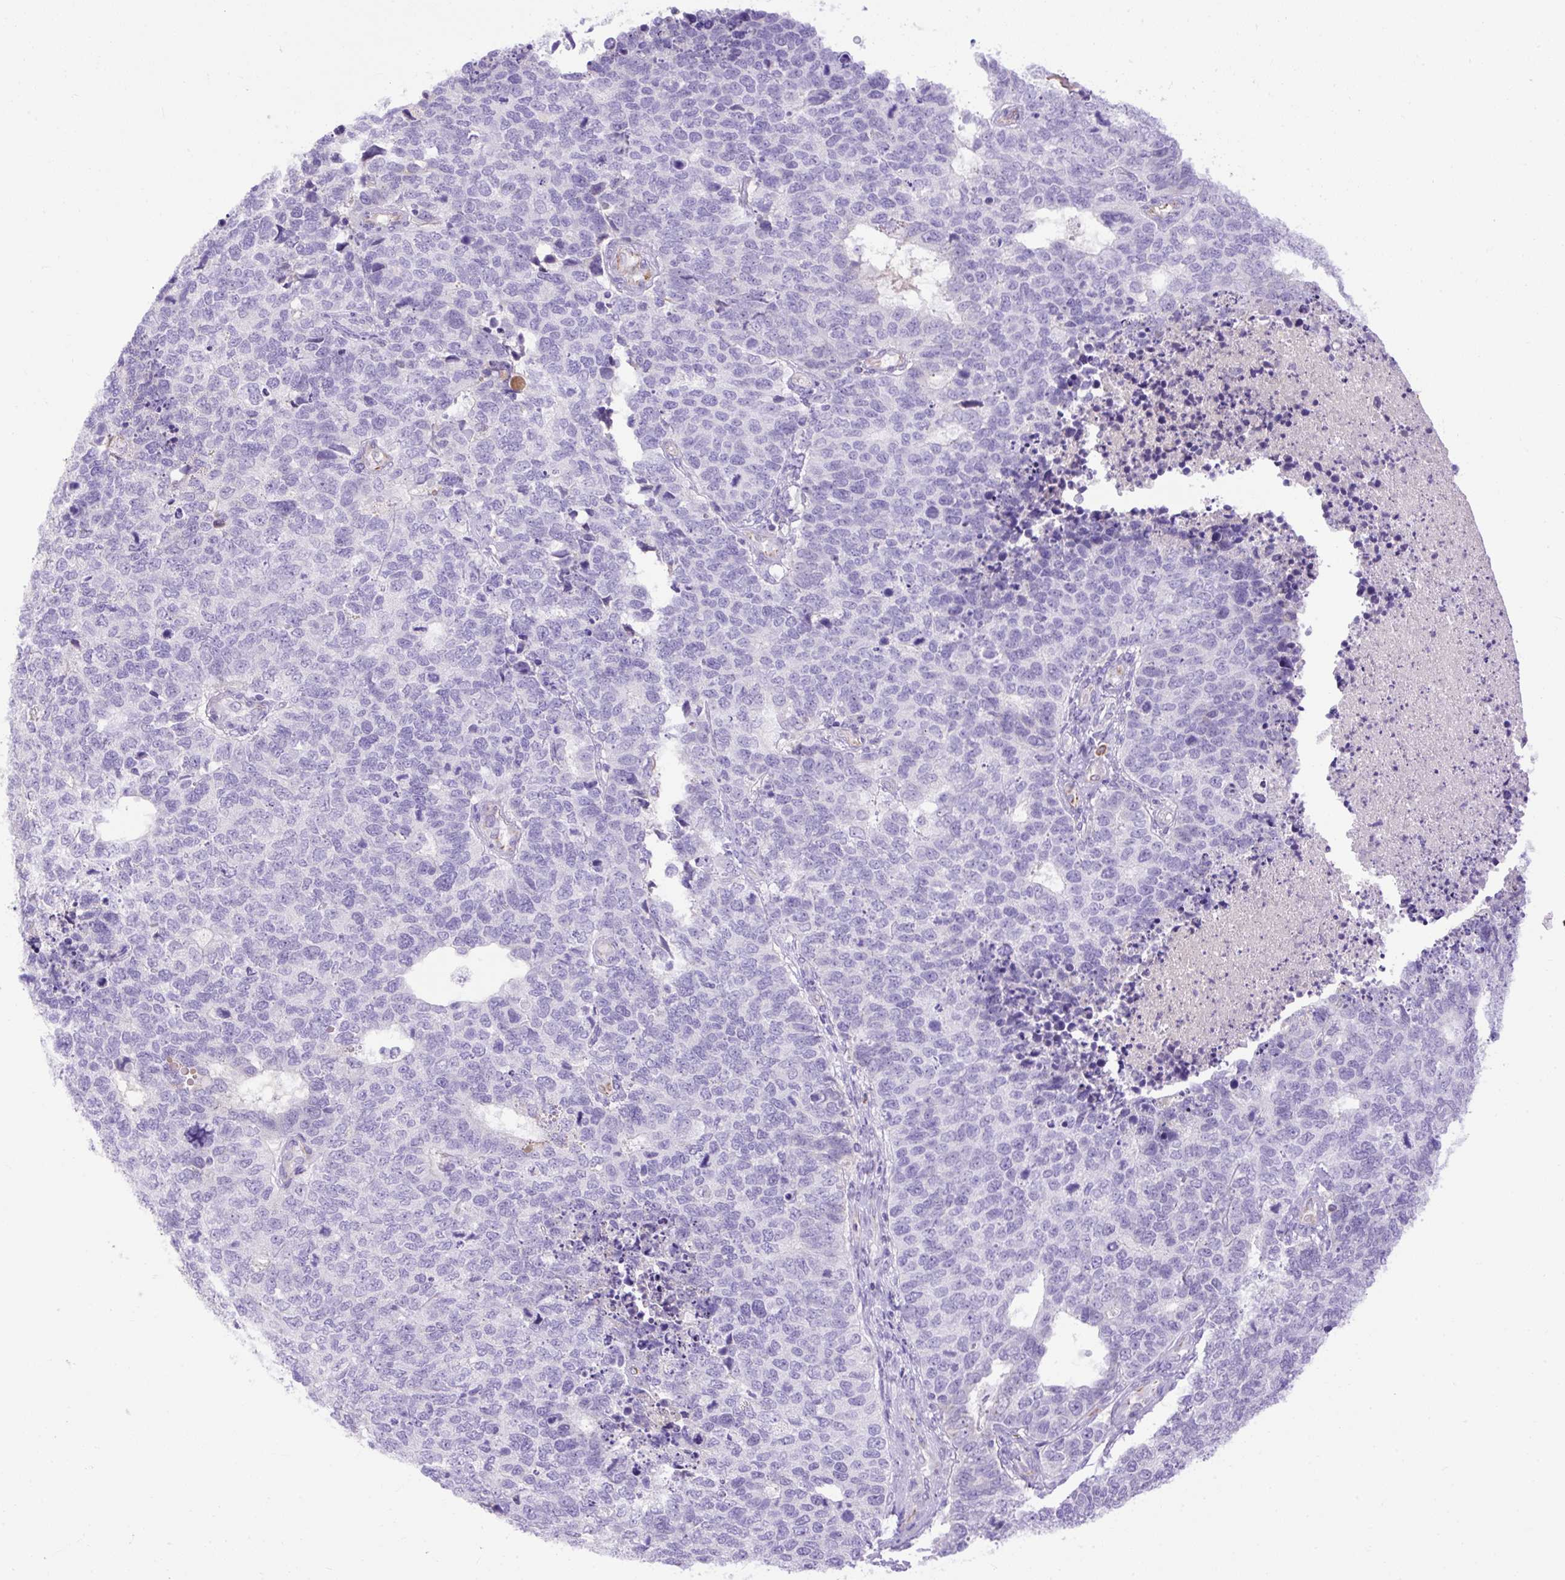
{"staining": {"intensity": "negative", "quantity": "none", "location": "none"}, "tissue": "cervical cancer", "cell_type": "Tumor cells", "image_type": "cancer", "snomed": [{"axis": "morphology", "description": "Squamous cell carcinoma, NOS"}, {"axis": "topography", "description": "Cervix"}], "caption": "Tumor cells show no significant protein positivity in cervical squamous cell carcinoma.", "gene": "SPTBN5", "patient": {"sex": "female", "age": 63}}